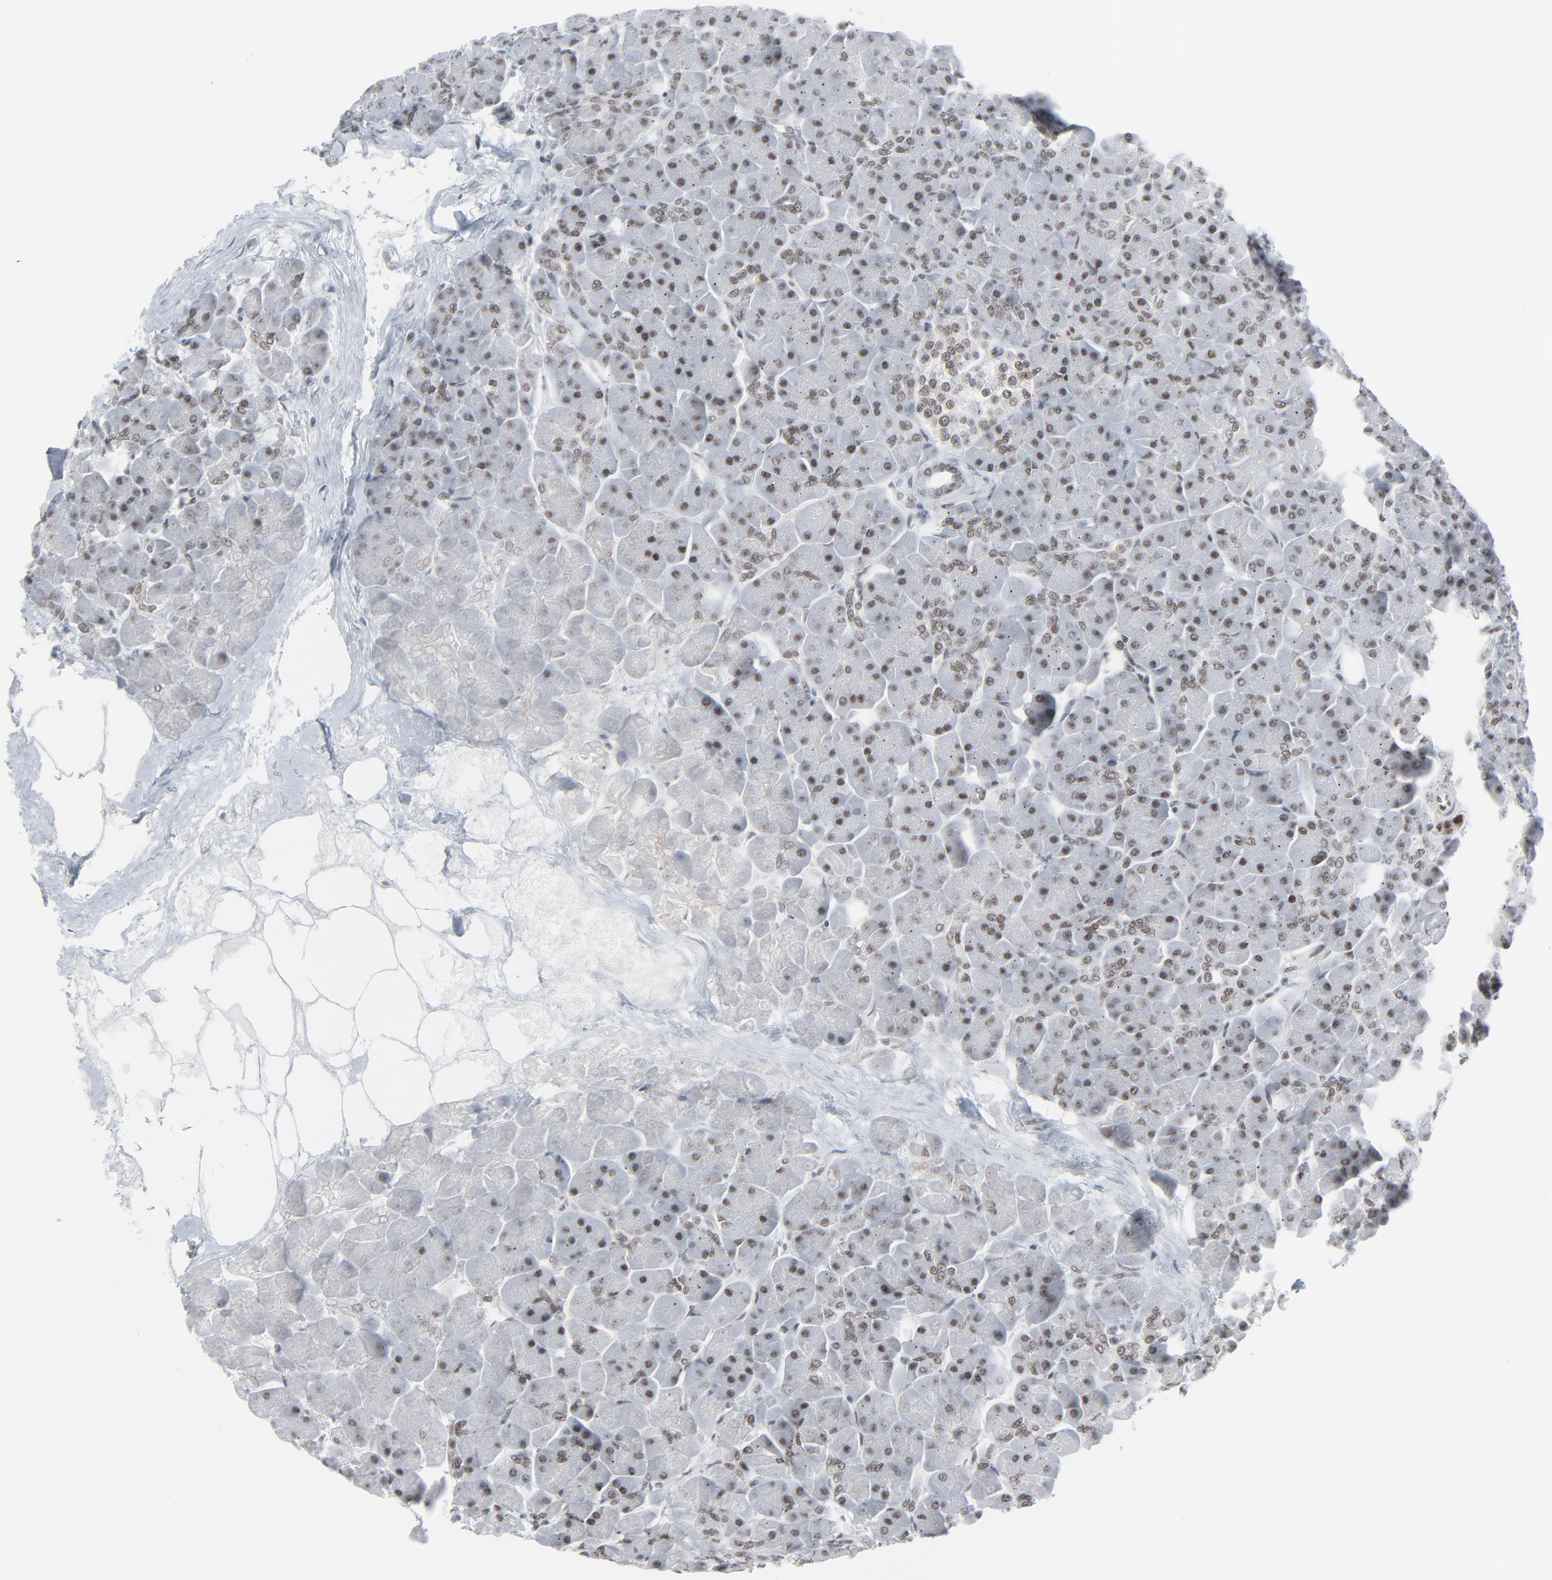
{"staining": {"intensity": "weak", "quantity": "<25%", "location": "nuclear"}, "tissue": "pancreas", "cell_type": "Exocrine glandular cells", "image_type": "normal", "snomed": [{"axis": "morphology", "description": "Normal tissue, NOS"}, {"axis": "topography", "description": "Pancreas"}], "caption": "The immunohistochemistry image has no significant positivity in exocrine glandular cells of pancreas.", "gene": "FBXO28", "patient": {"sex": "male", "age": 66}}